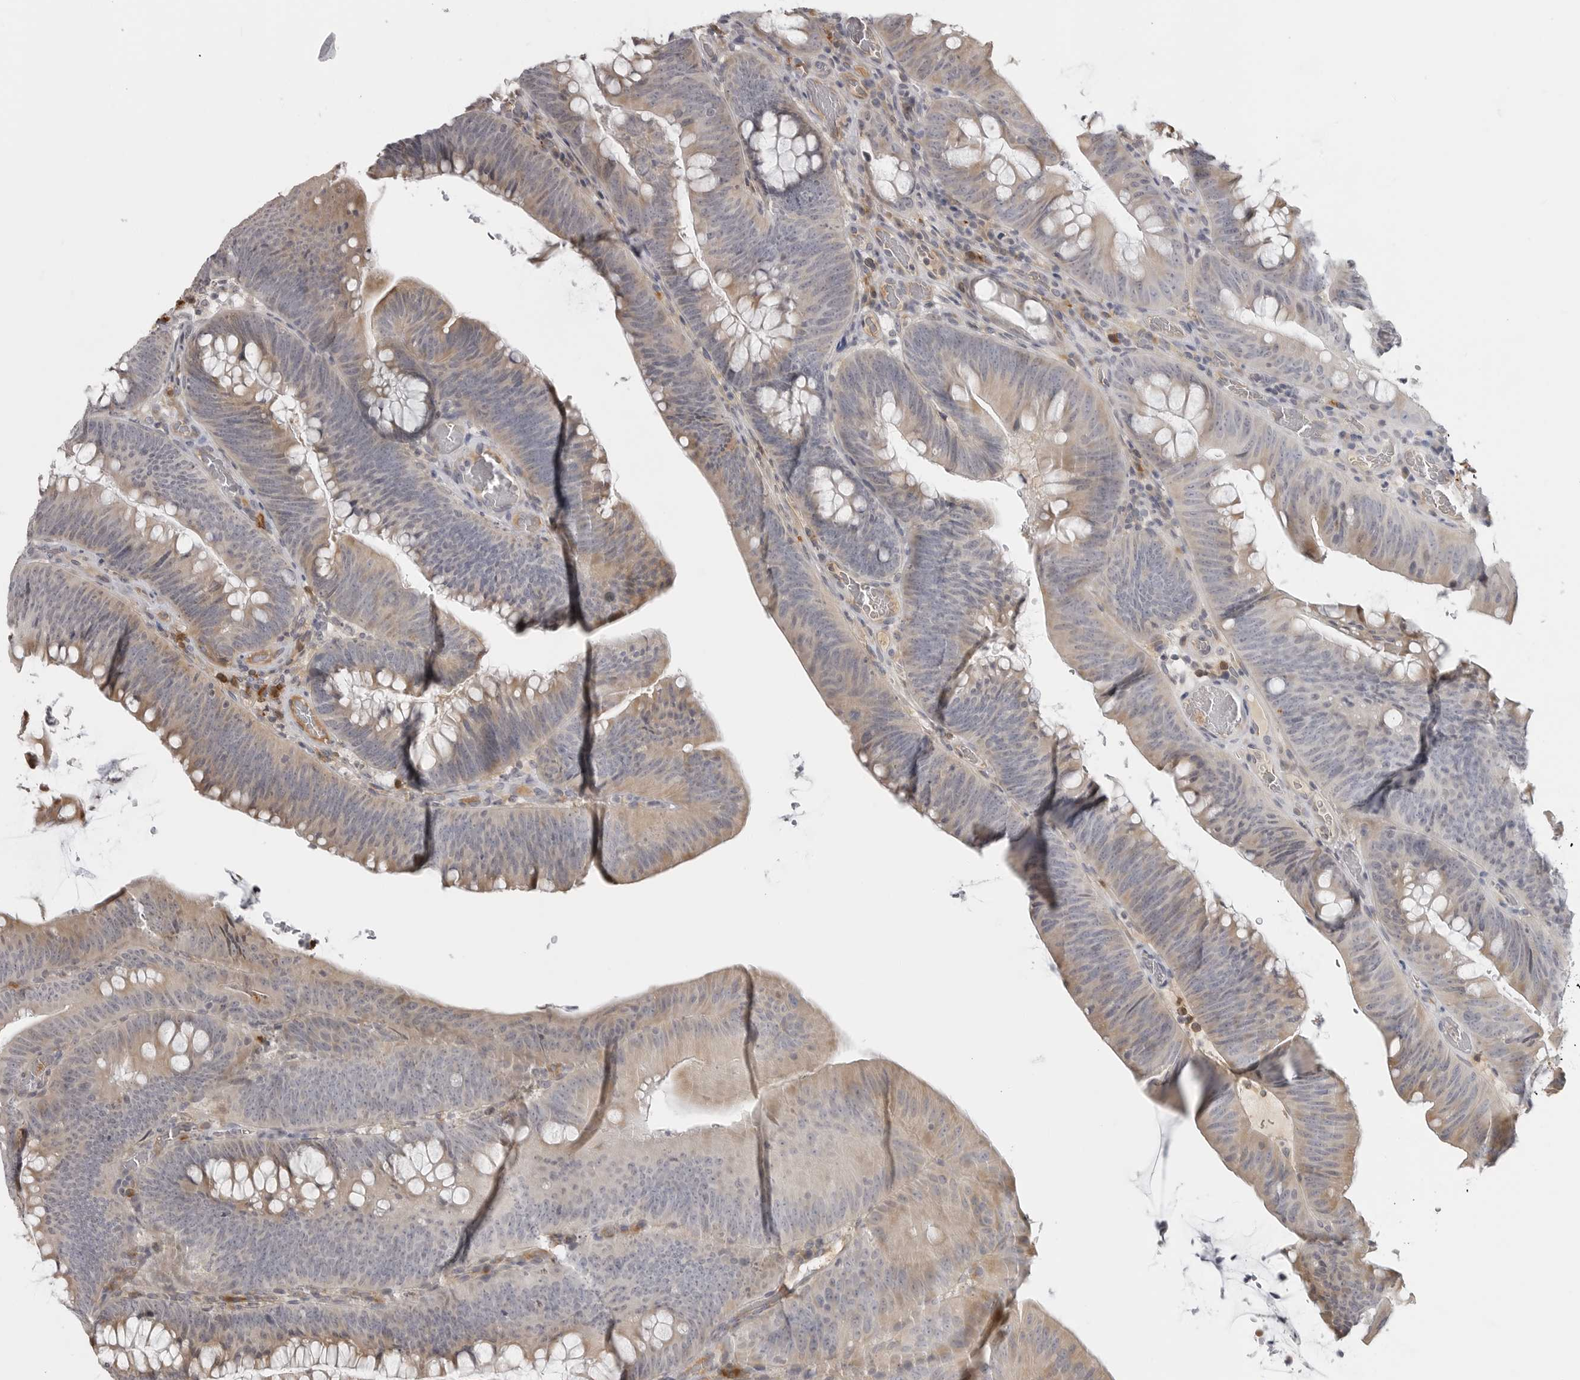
{"staining": {"intensity": "moderate", "quantity": "25%-75%", "location": "cytoplasmic/membranous"}, "tissue": "colorectal cancer", "cell_type": "Tumor cells", "image_type": "cancer", "snomed": [{"axis": "morphology", "description": "Normal tissue, NOS"}, {"axis": "topography", "description": "Colon"}], "caption": "Immunohistochemical staining of human colorectal cancer displays moderate cytoplasmic/membranous protein staining in approximately 25%-75% of tumor cells.", "gene": "IDO1", "patient": {"sex": "female", "age": 82}}